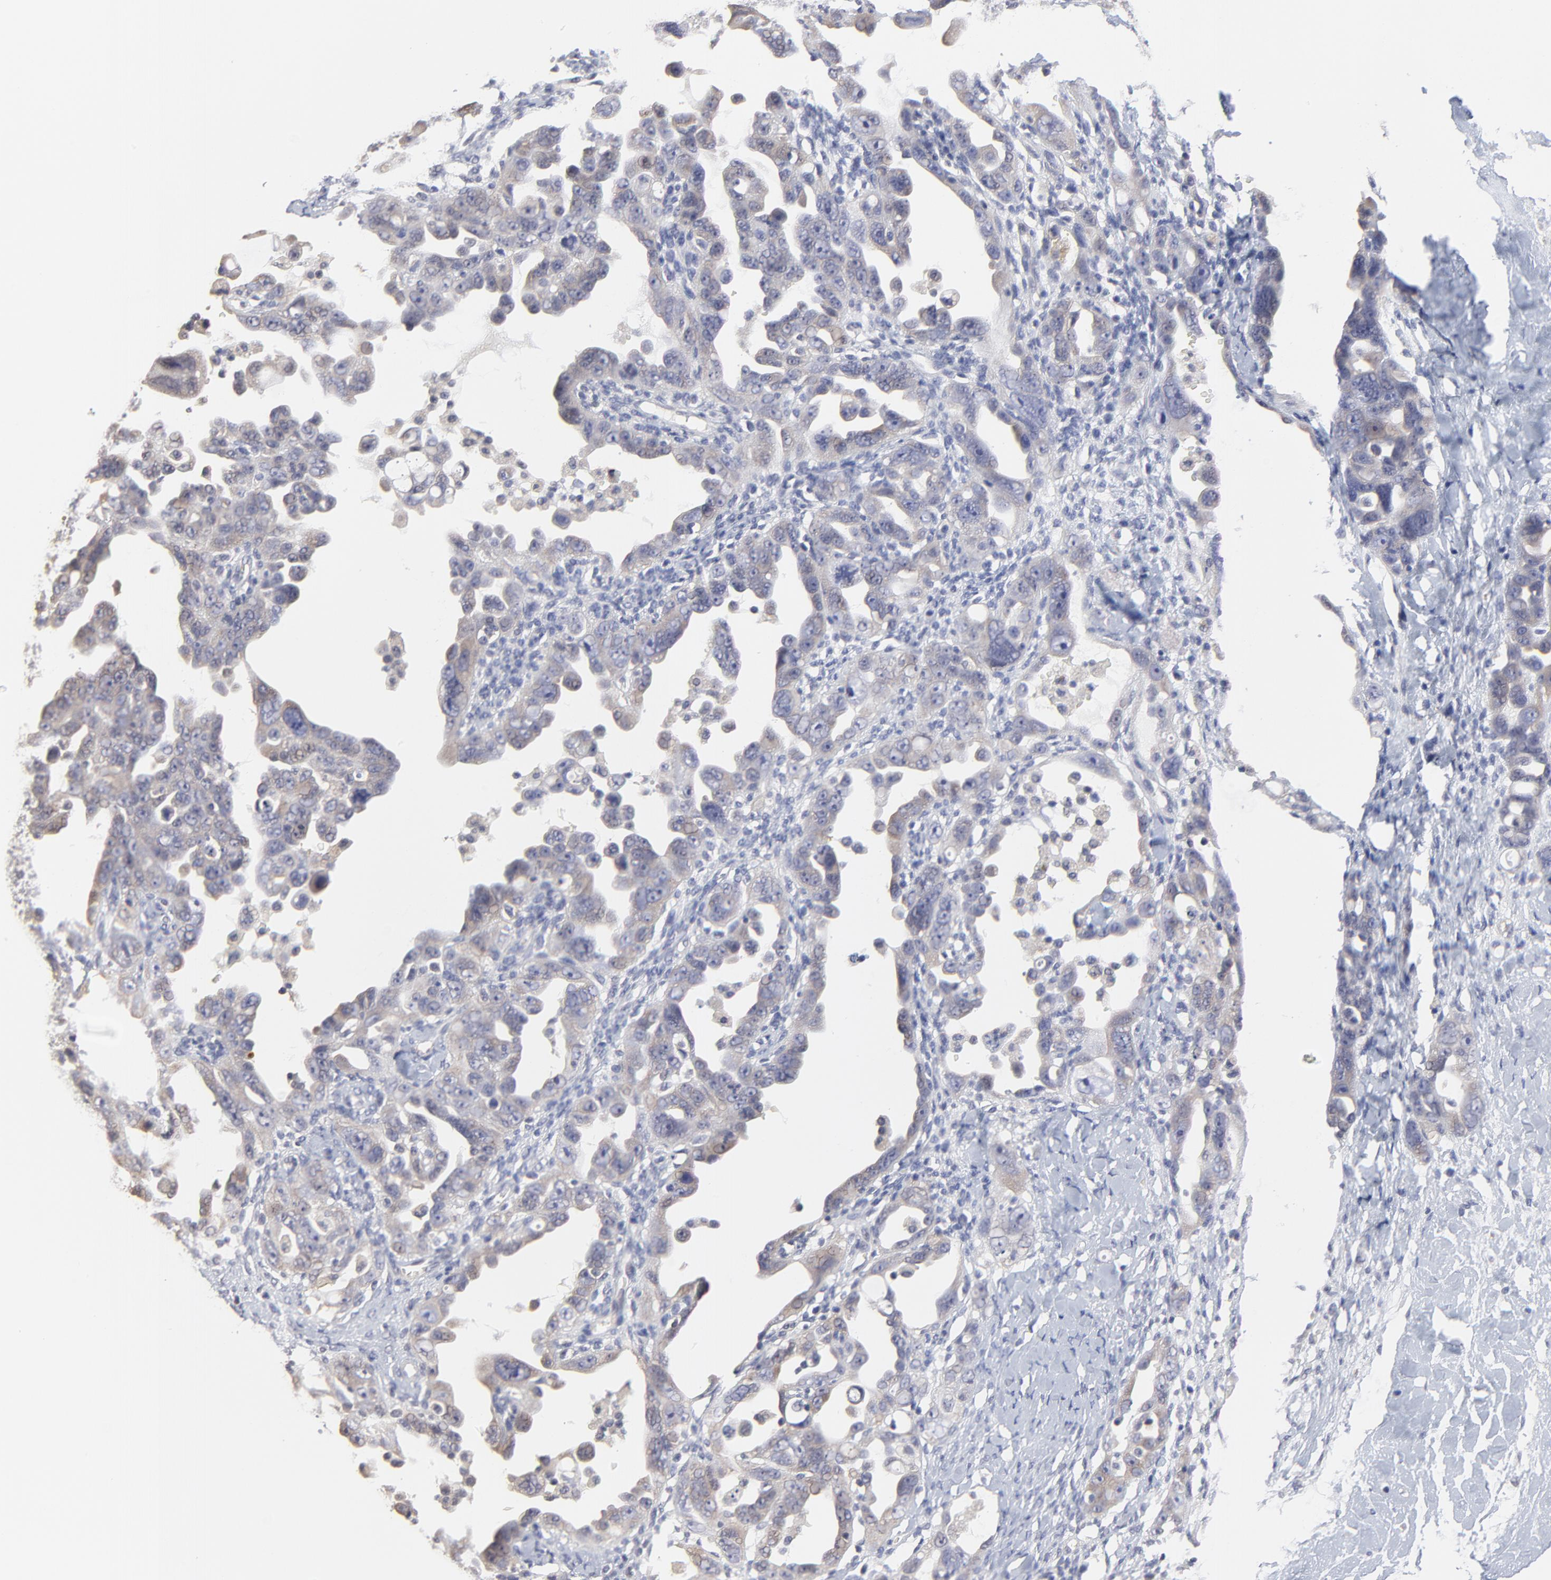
{"staining": {"intensity": "weak", "quantity": "25%-75%", "location": "cytoplasmic/membranous"}, "tissue": "ovarian cancer", "cell_type": "Tumor cells", "image_type": "cancer", "snomed": [{"axis": "morphology", "description": "Cystadenocarcinoma, serous, NOS"}, {"axis": "topography", "description": "Ovary"}], "caption": "Immunohistochemistry (IHC) (DAB (3,3'-diaminobenzidine)) staining of human ovarian cancer (serous cystadenocarcinoma) exhibits weak cytoplasmic/membranous protein positivity in approximately 25%-75% of tumor cells.", "gene": "CCT2", "patient": {"sex": "female", "age": 66}}